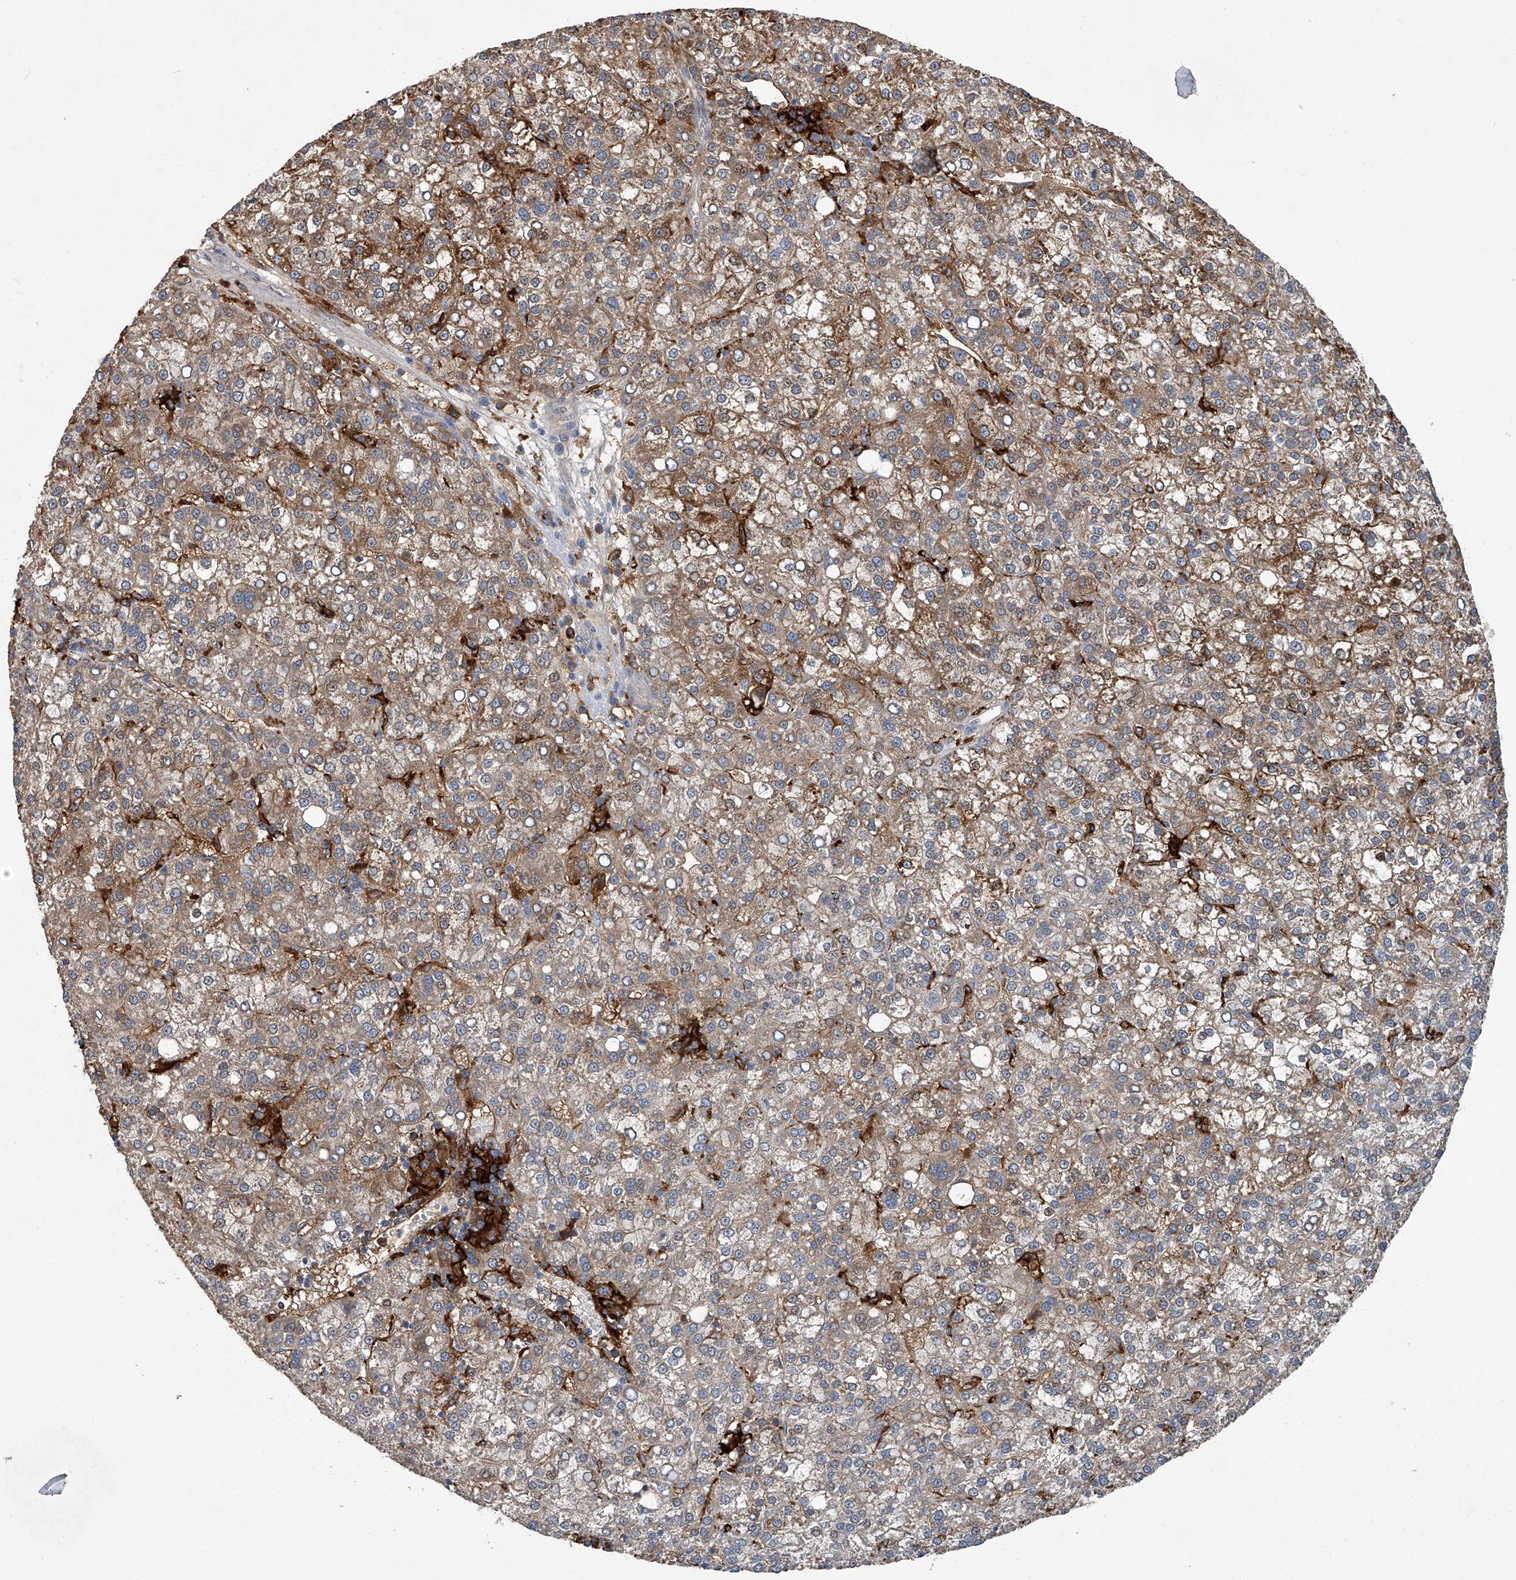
{"staining": {"intensity": "moderate", "quantity": "25%-75%", "location": "cytoplasmic/membranous"}, "tissue": "liver cancer", "cell_type": "Tumor cells", "image_type": "cancer", "snomed": [{"axis": "morphology", "description": "Carcinoma, Hepatocellular, NOS"}, {"axis": "topography", "description": "Liver"}], "caption": "Immunohistochemistry (IHC) histopathology image of neoplastic tissue: human liver cancer stained using IHC displays medium levels of moderate protein expression localized specifically in the cytoplasmic/membranous of tumor cells, appearing as a cytoplasmic/membranous brown color.", "gene": "FAM167A", "patient": {"sex": "female", "age": 58}}